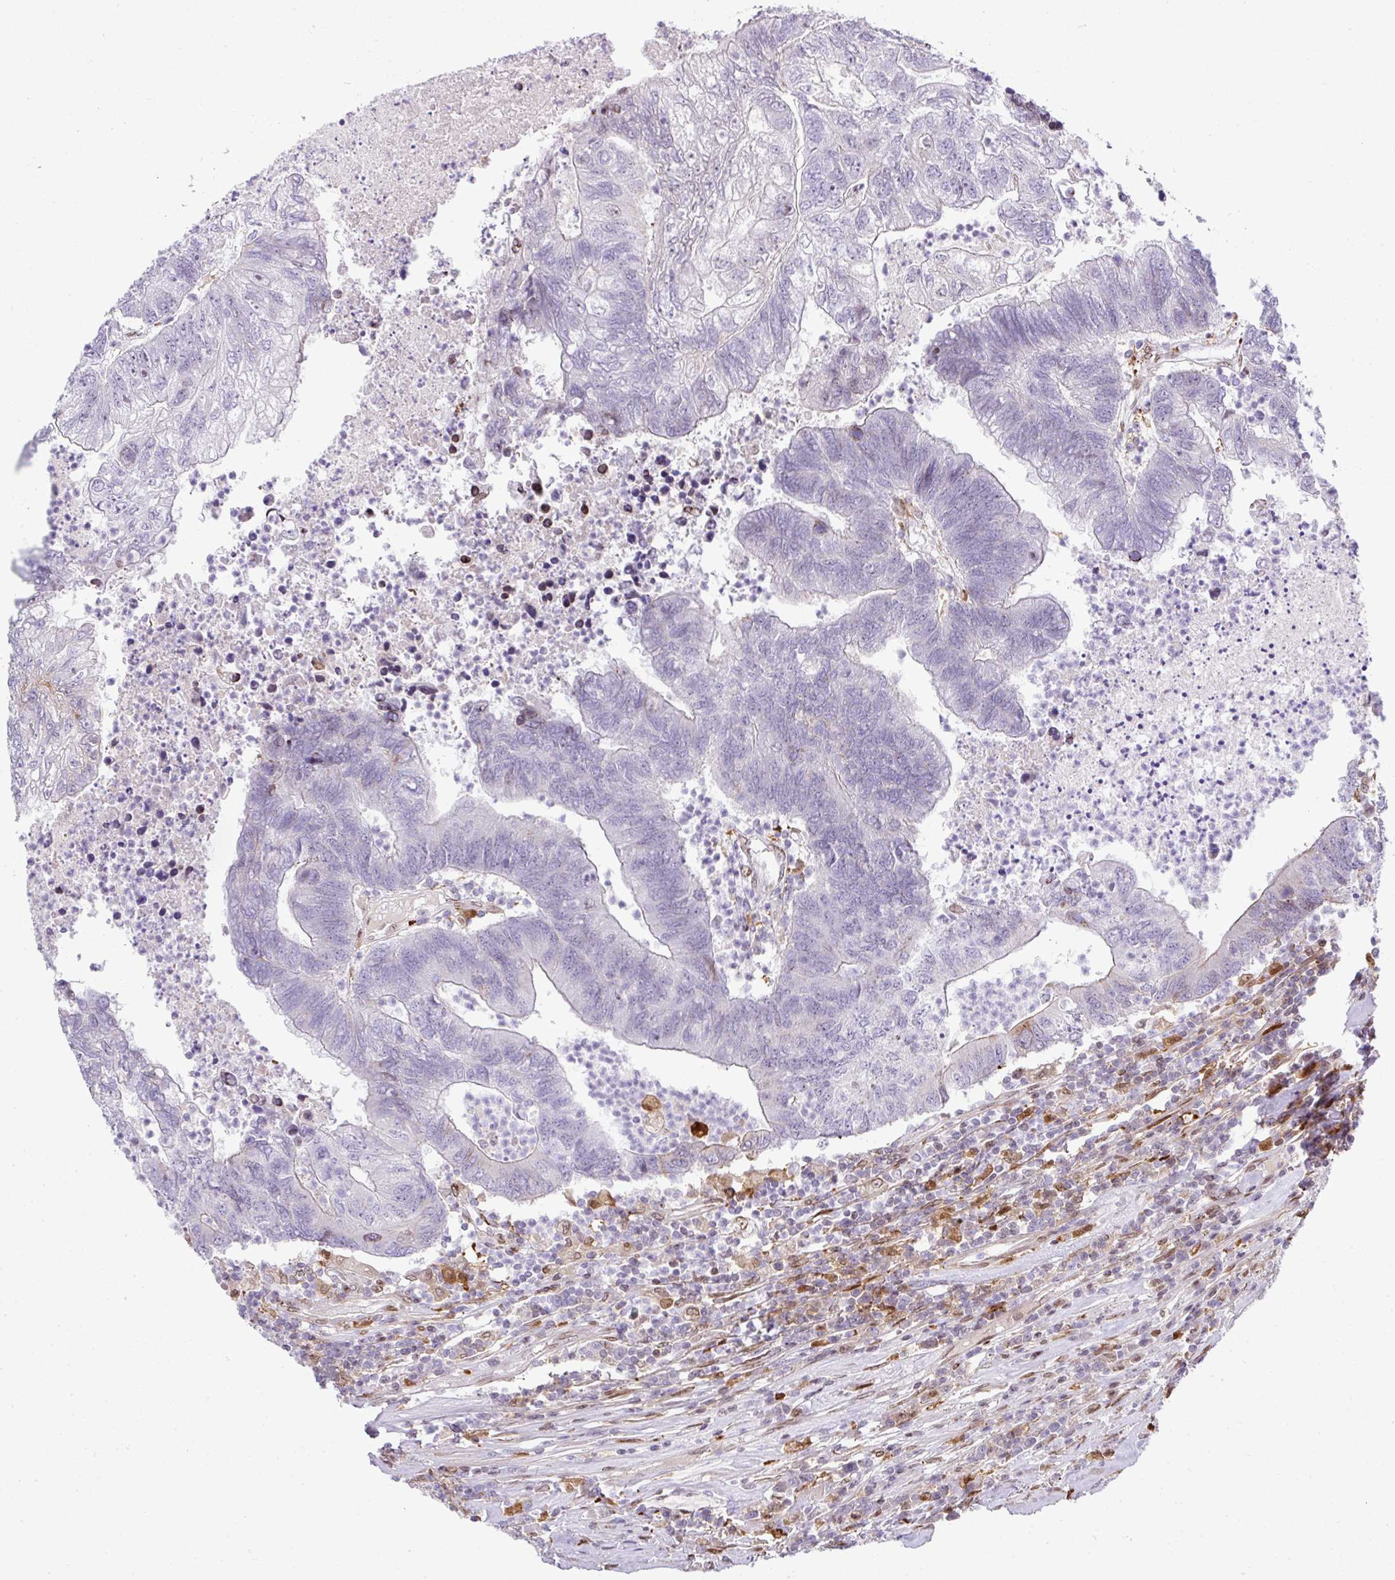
{"staining": {"intensity": "negative", "quantity": "none", "location": "none"}, "tissue": "colorectal cancer", "cell_type": "Tumor cells", "image_type": "cancer", "snomed": [{"axis": "morphology", "description": "Adenocarcinoma, NOS"}, {"axis": "topography", "description": "Colon"}], "caption": "The image exhibits no staining of tumor cells in colorectal cancer (adenocarcinoma). The staining was performed using DAB to visualize the protein expression in brown, while the nuclei were stained in blue with hematoxylin (Magnification: 20x).", "gene": "PLK1", "patient": {"sex": "female", "age": 48}}